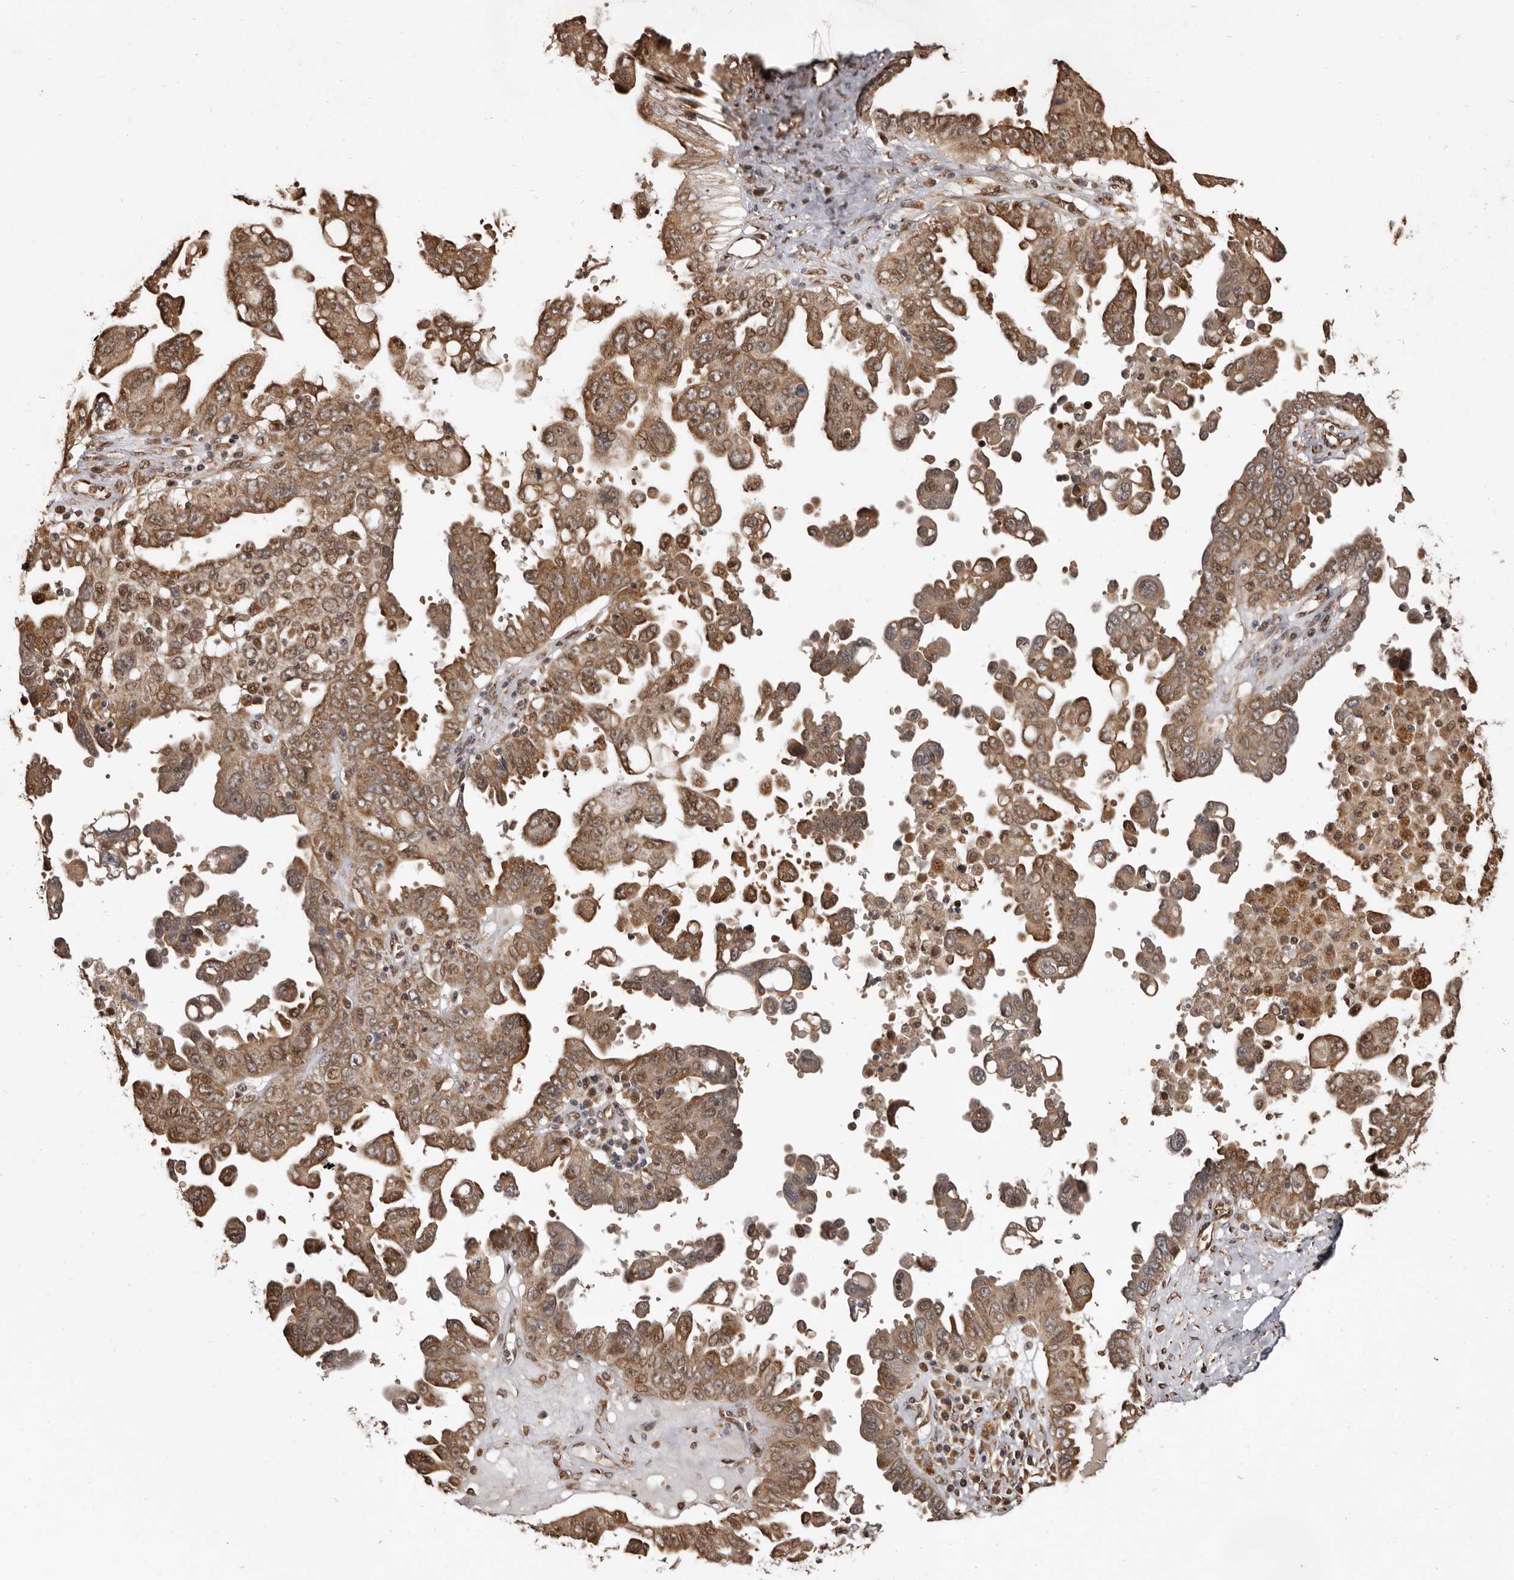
{"staining": {"intensity": "moderate", "quantity": ">75%", "location": "cytoplasmic/membranous,nuclear"}, "tissue": "ovarian cancer", "cell_type": "Tumor cells", "image_type": "cancer", "snomed": [{"axis": "morphology", "description": "Carcinoma, endometroid"}, {"axis": "topography", "description": "Ovary"}], "caption": "Protein staining shows moderate cytoplasmic/membranous and nuclear staining in approximately >75% of tumor cells in ovarian cancer (endometroid carcinoma). The protein is shown in brown color, while the nuclei are stained blue.", "gene": "ENTREP1", "patient": {"sex": "female", "age": 62}}